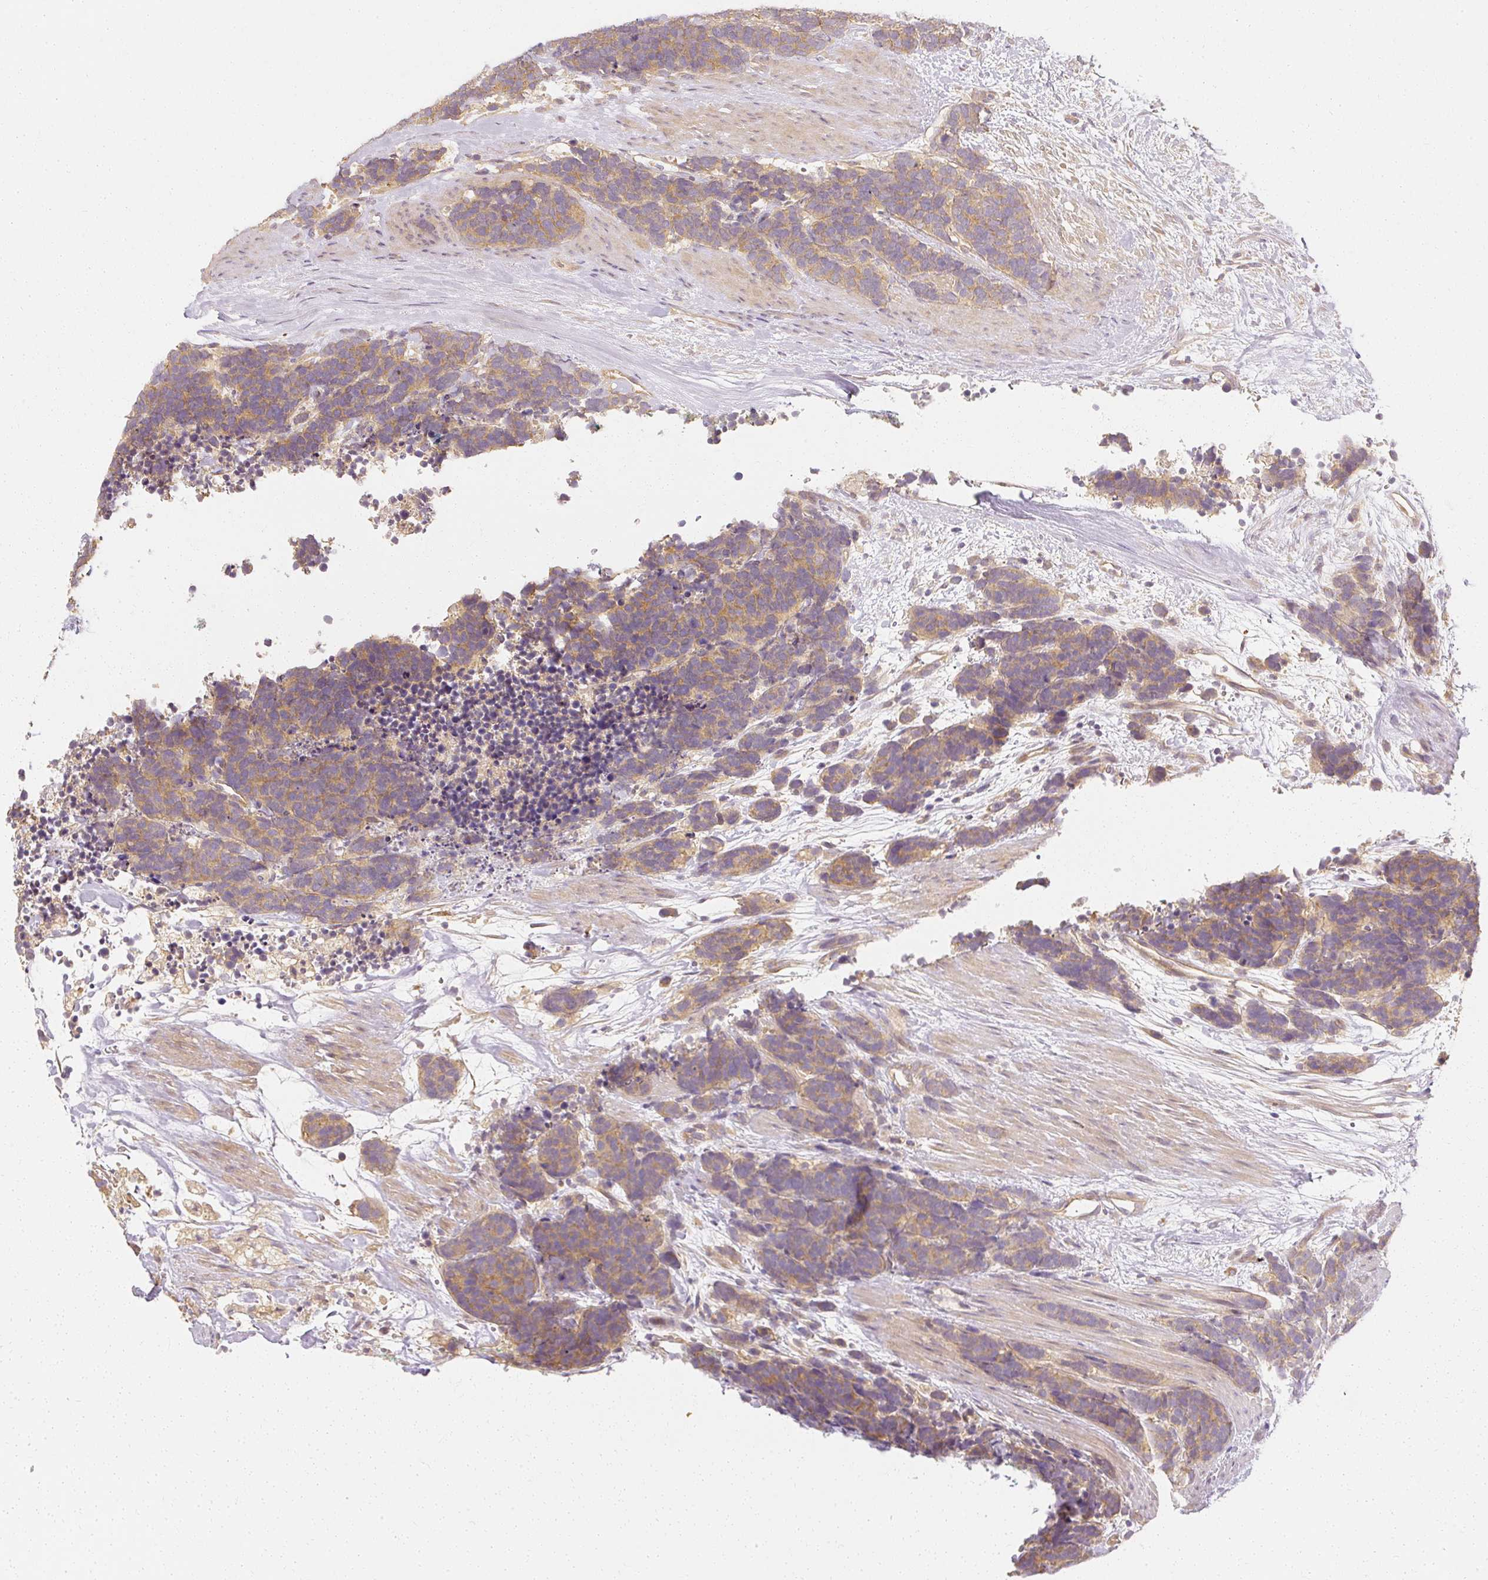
{"staining": {"intensity": "moderate", "quantity": ">75%", "location": "cytoplasmic/membranous"}, "tissue": "carcinoid", "cell_type": "Tumor cells", "image_type": "cancer", "snomed": [{"axis": "morphology", "description": "Carcinoma, NOS"}, {"axis": "morphology", "description": "Carcinoid, malignant, NOS"}, {"axis": "topography", "description": "Prostate"}], "caption": "This photomicrograph demonstrates carcinoid stained with immunohistochemistry (IHC) to label a protein in brown. The cytoplasmic/membranous of tumor cells show moderate positivity for the protein. Nuclei are counter-stained blue.", "gene": "GNAQ", "patient": {"sex": "male", "age": 57}}